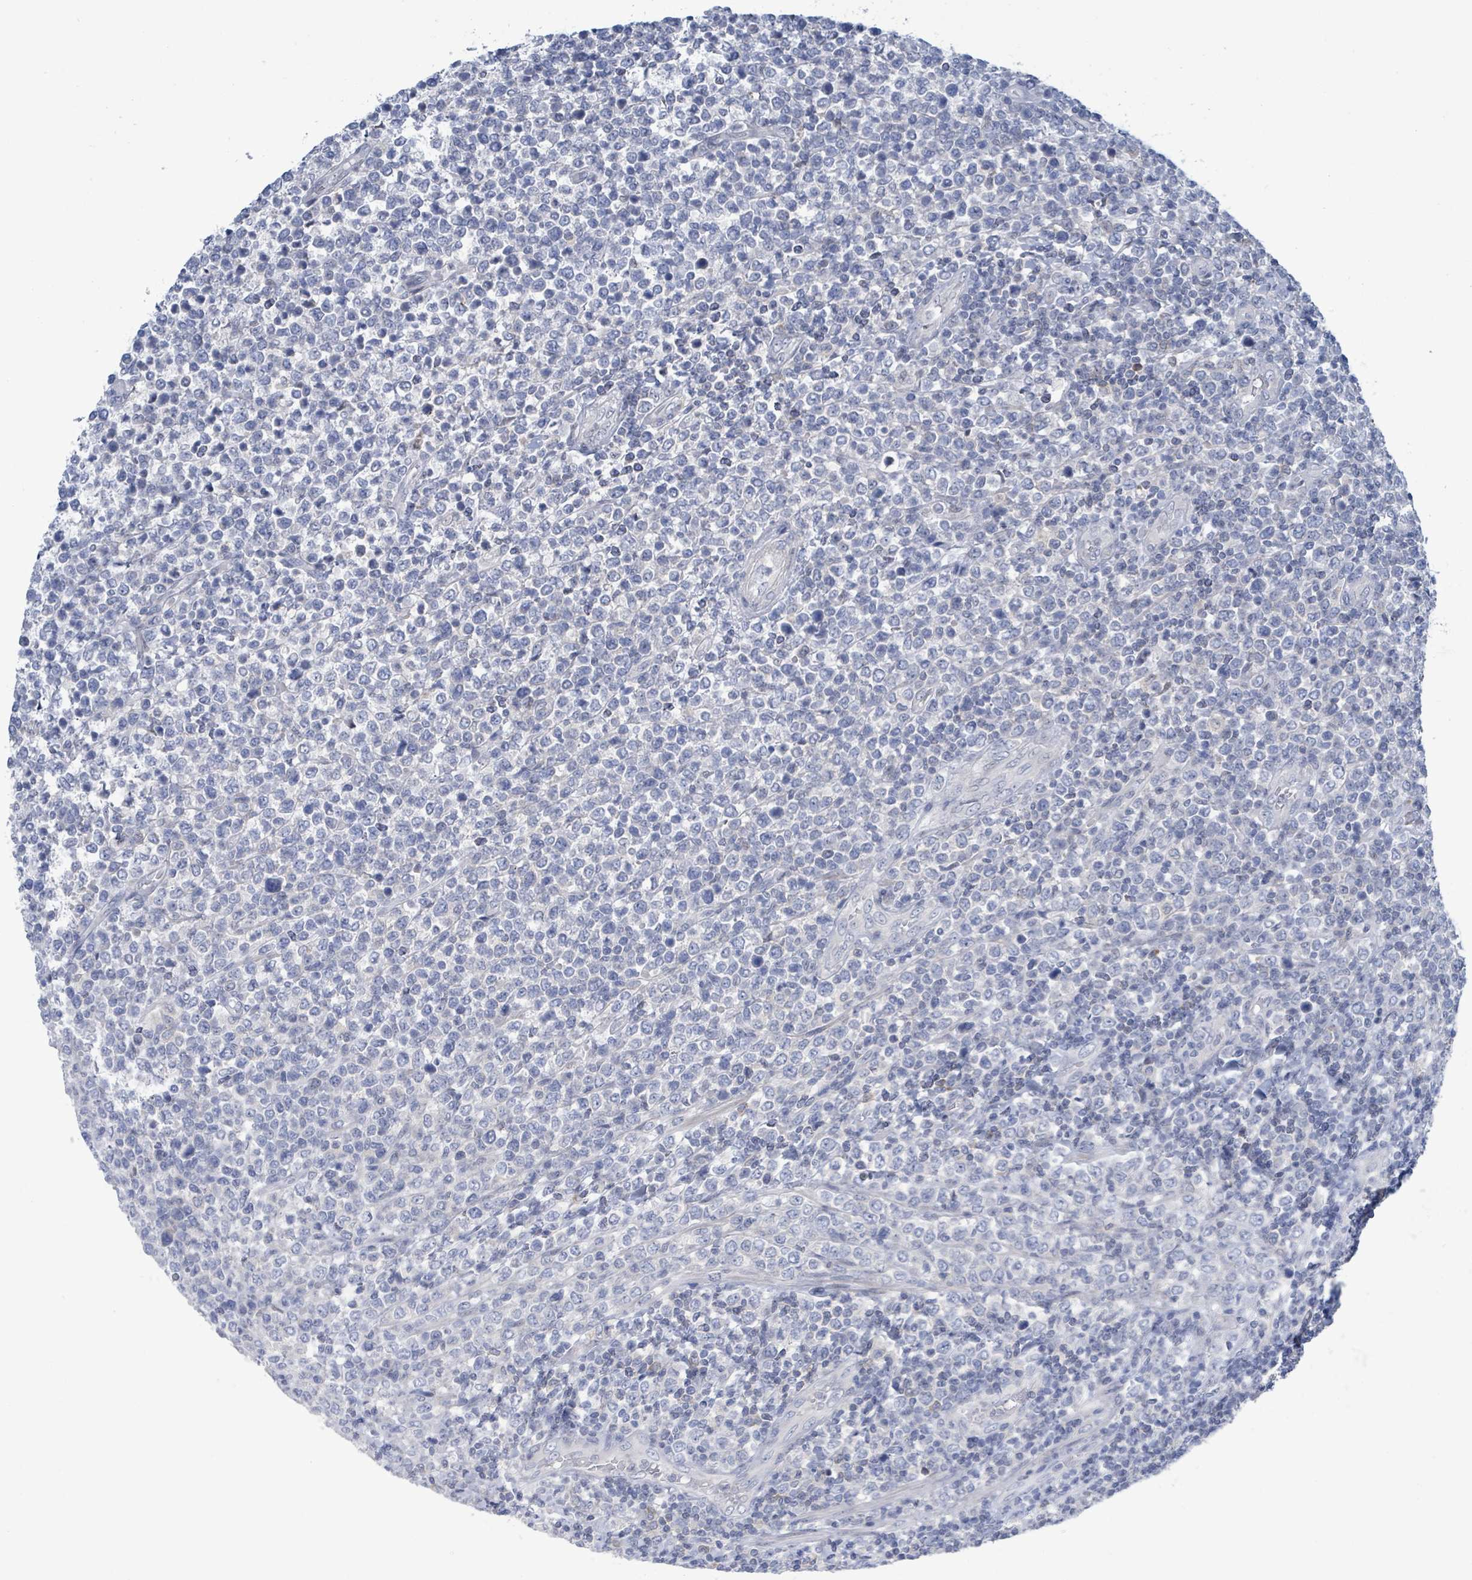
{"staining": {"intensity": "negative", "quantity": "none", "location": "none"}, "tissue": "lymphoma", "cell_type": "Tumor cells", "image_type": "cancer", "snomed": [{"axis": "morphology", "description": "Malignant lymphoma, non-Hodgkin's type, High grade"}, {"axis": "topography", "description": "Soft tissue"}], "caption": "Lymphoma stained for a protein using IHC demonstrates no positivity tumor cells.", "gene": "DGKZ", "patient": {"sex": "female", "age": 56}}